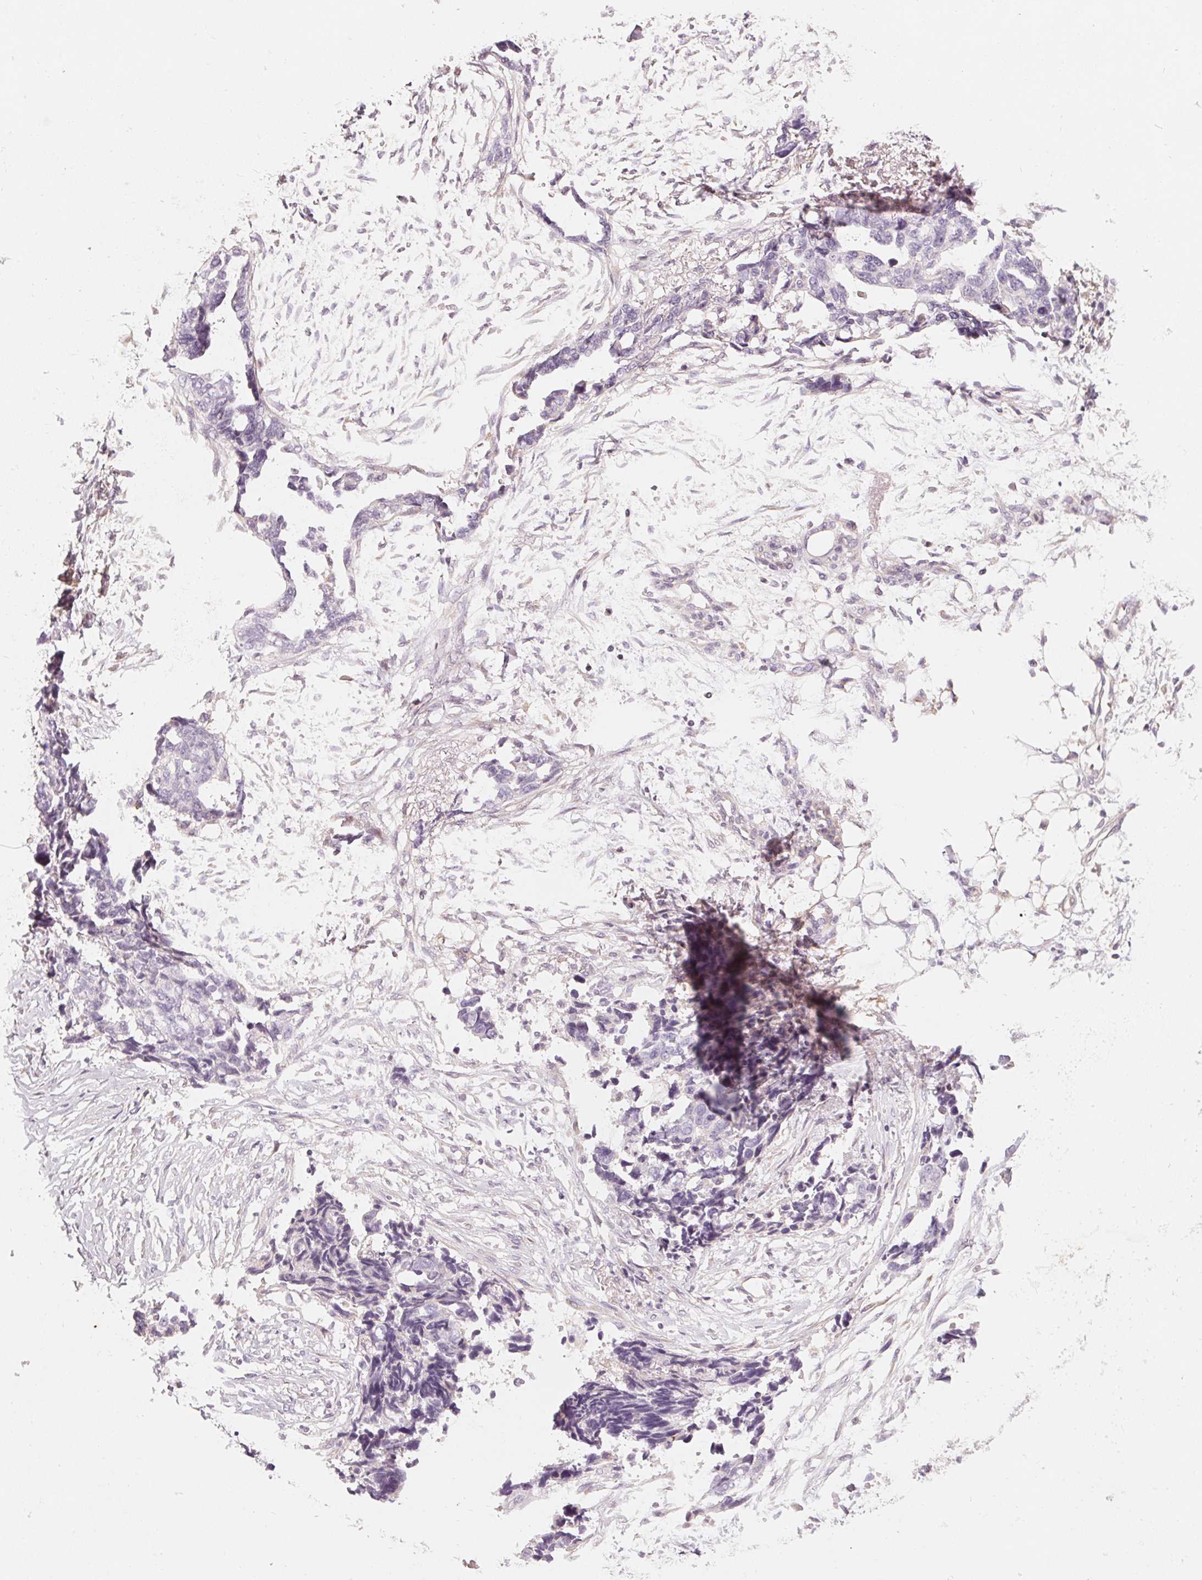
{"staining": {"intensity": "negative", "quantity": "none", "location": "none"}, "tissue": "ovarian cancer", "cell_type": "Tumor cells", "image_type": "cancer", "snomed": [{"axis": "morphology", "description": "Cystadenocarcinoma, serous, NOS"}, {"axis": "topography", "description": "Ovary"}], "caption": "Immunohistochemistry (IHC) of serous cystadenocarcinoma (ovarian) exhibits no positivity in tumor cells. Nuclei are stained in blue.", "gene": "CFHR2", "patient": {"sex": "female", "age": 69}}